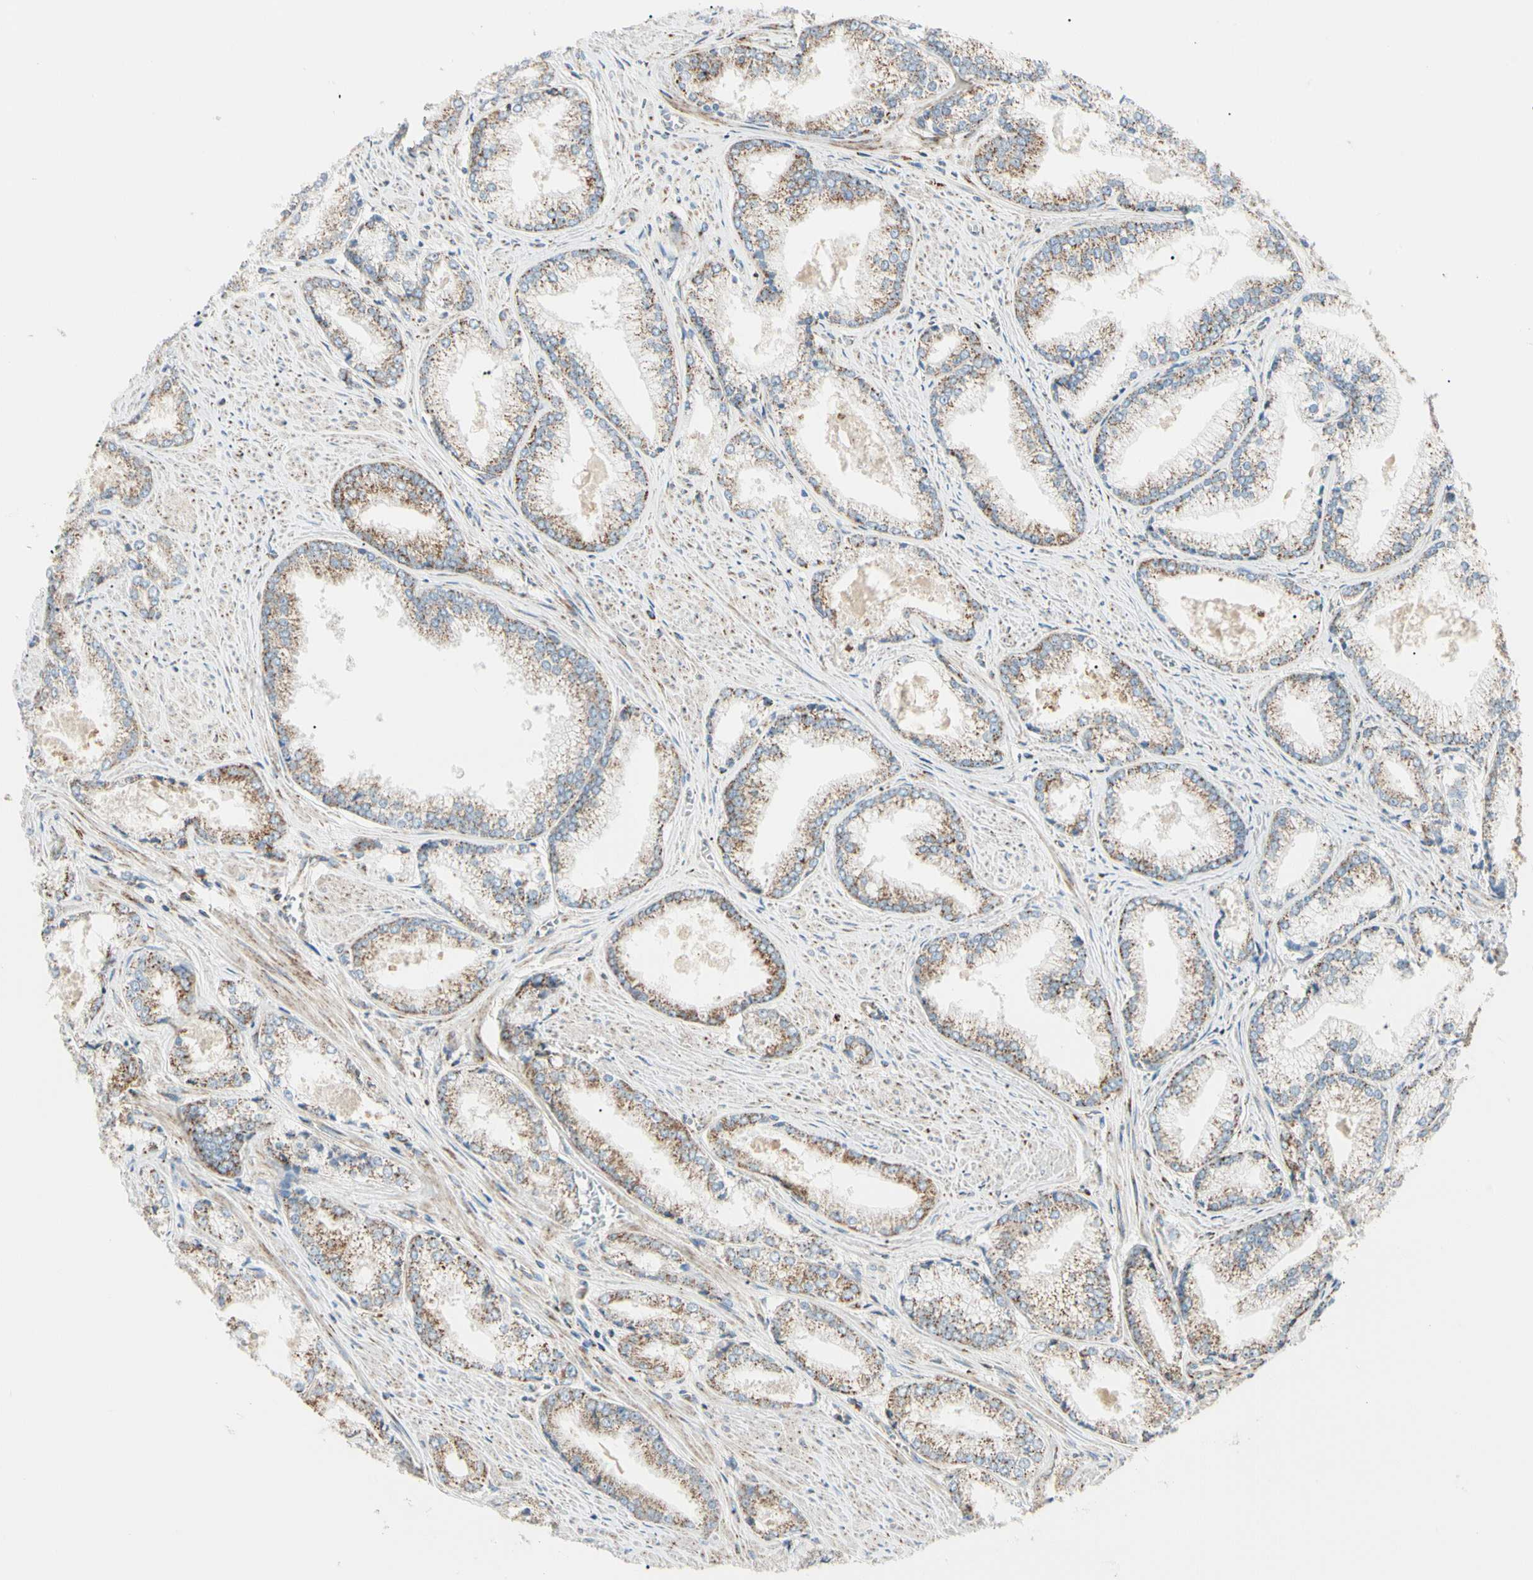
{"staining": {"intensity": "moderate", "quantity": "25%-75%", "location": "cytoplasmic/membranous"}, "tissue": "prostate cancer", "cell_type": "Tumor cells", "image_type": "cancer", "snomed": [{"axis": "morphology", "description": "Adenocarcinoma, Low grade"}, {"axis": "topography", "description": "Prostate"}], "caption": "Immunohistochemistry (IHC) (DAB (3,3'-diaminobenzidine)) staining of human prostate cancer (low-grade adenocarcinoma) displays moderate cytoplasmic/membranous protein staining in about 25%-75% of tumor cells.", "gene": "TBC1D10A", "patient": {"sex": "male", "age": 64}}